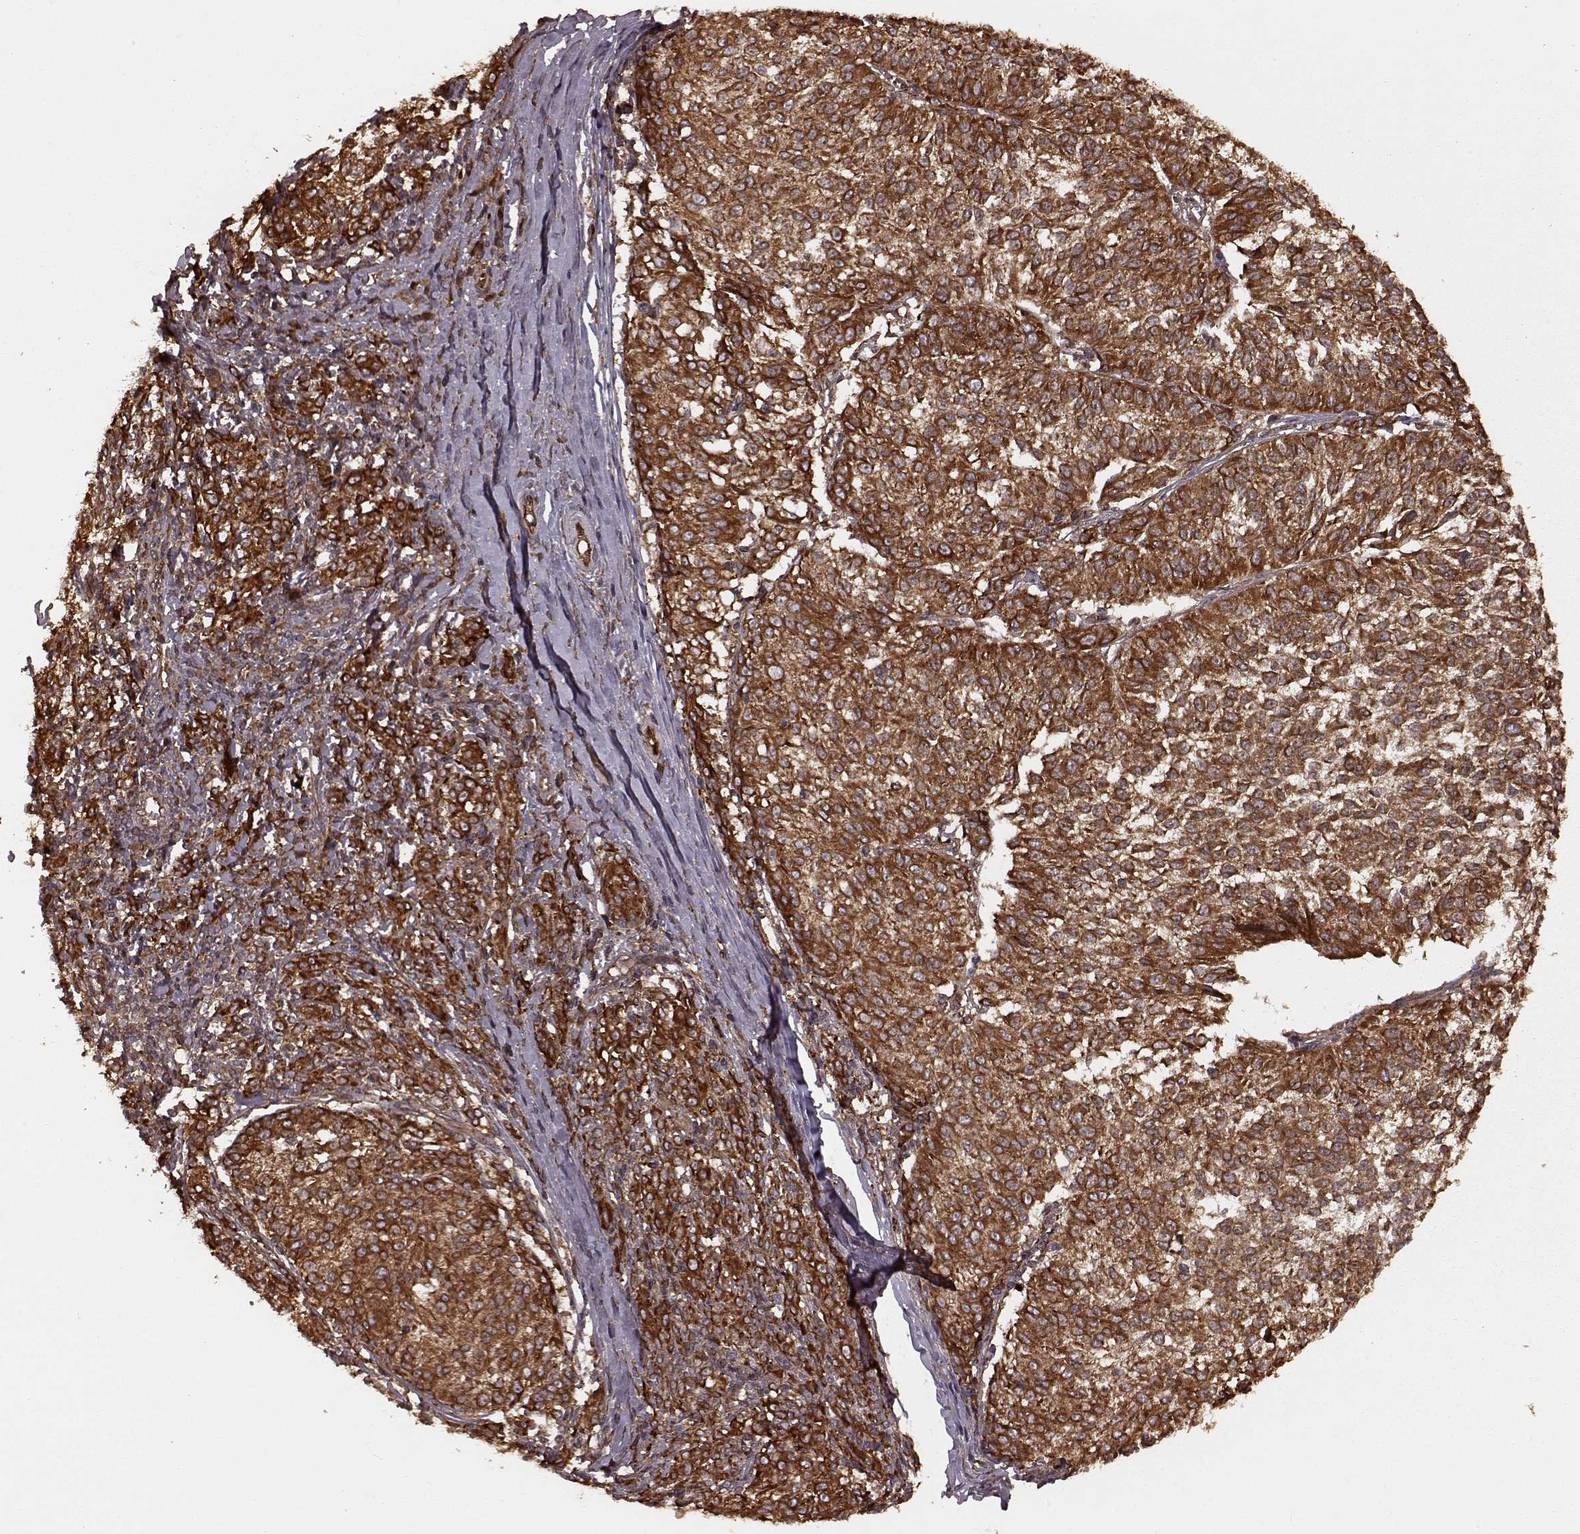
{"staining": {"intensity": "strong", "quantity": ">75%", "location": "cytoplasmic/membranous"}, "tissue": "melanoma", "cell_type": "Tumor cells", "image_type": "cancer", "snomed": [{"axis": "morphology", "description": "Malignant melanoma, NOS"}, {"axis": "topography", "description": "Skin"}], "caption": "A micrograph of malignant melanoma stained for a protein displays strong cytoplasmic/membranous brown staining in tumor cells. Immunohistochemistry (ihc) stains the protein of interest in brown and the nuclei are stained blue.", "gene": "AGPAT1", "patient": {"sex": "female", "age": 72}}